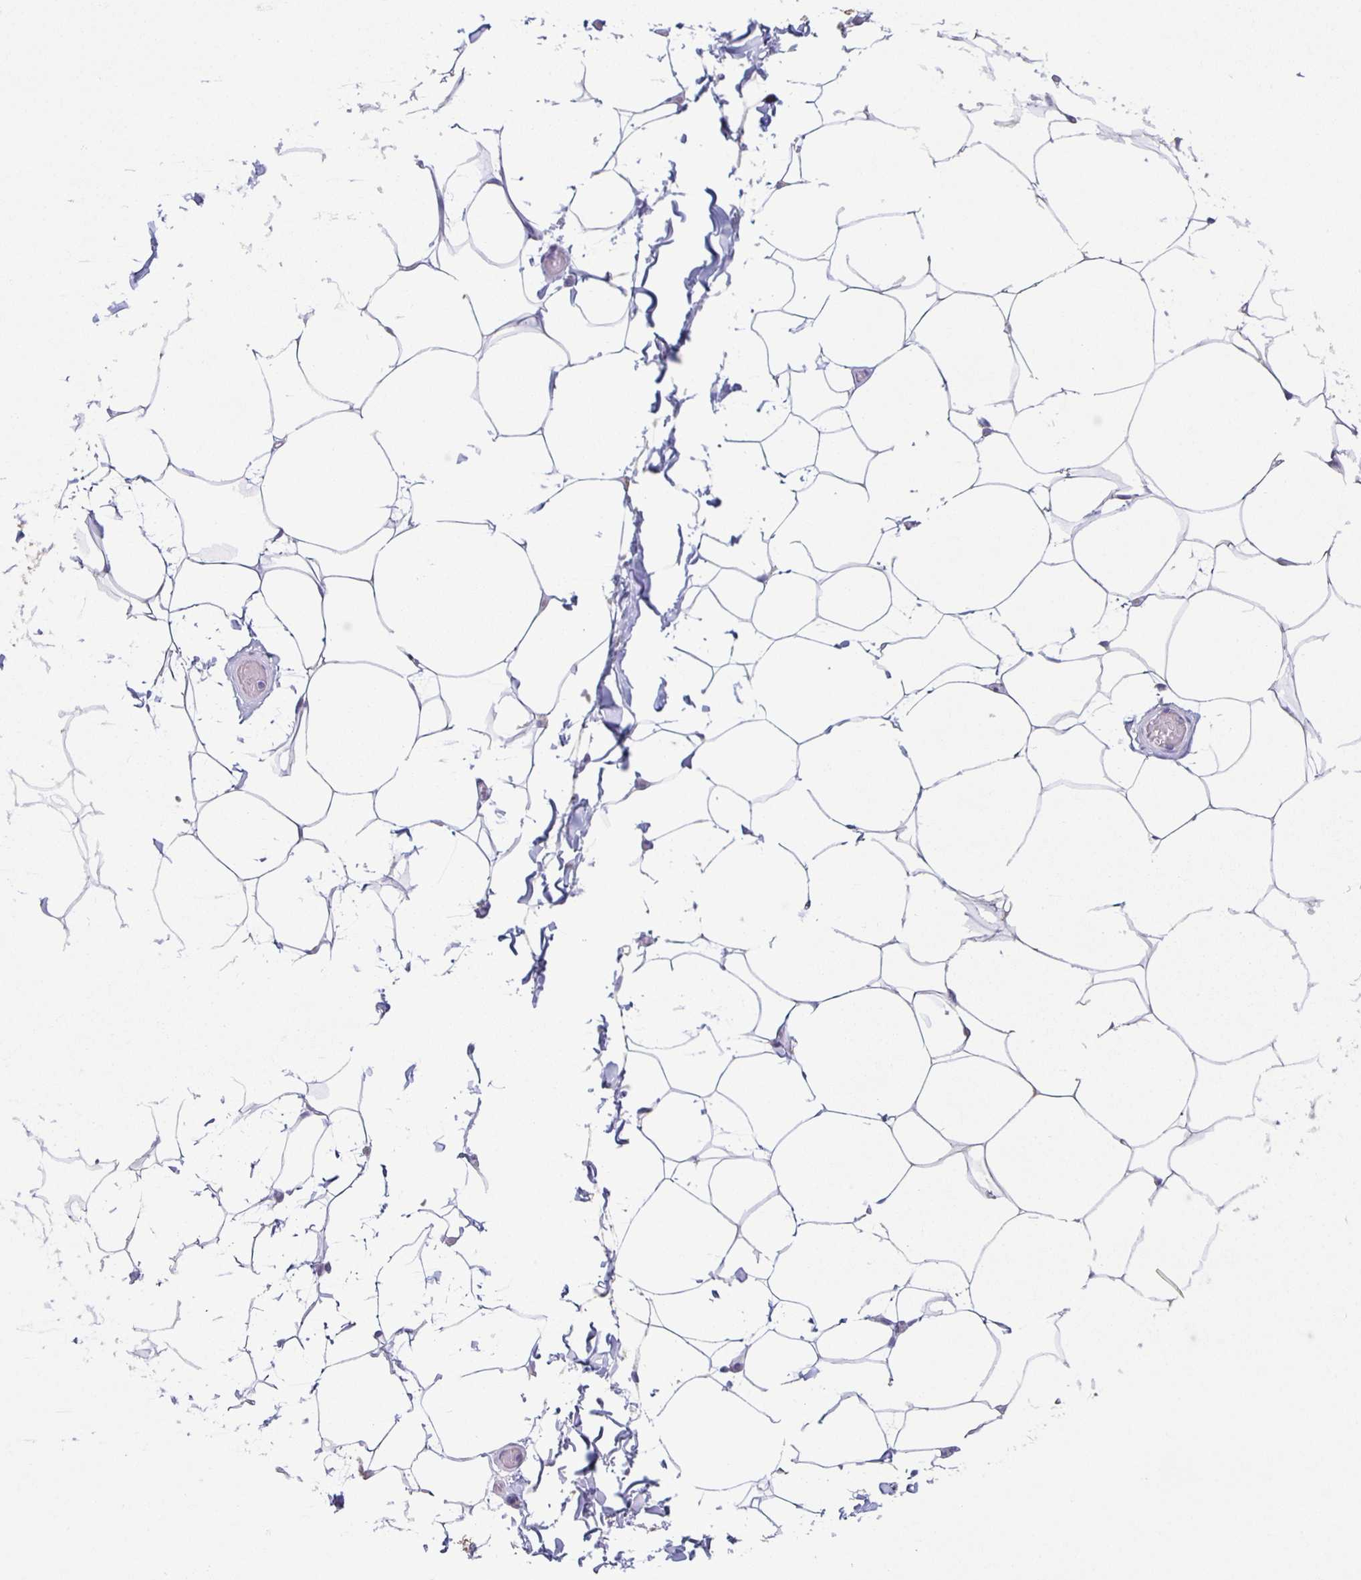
{"staining": {"intensity": "negative", "quantity": "none", "location": "none"}, "tissue": "adipose tissue", "cell_type": "Adipocytes", "image_type": "normal", "snomed": [{"axis": "morphology", "description": "Normal tissue, NOS"}, {"axis": "topography", "description": "Soft tissue"}, {"axis": "topography", "description": "Adipose tissue"}, {"axis": "topography", "description": "Vascular tissue"}, {"axis": "topography", "description": "Peripheral nerve tissue"}], "caption": "The histopathology image displays no significant expression in adipocytes of adipose tissue. (Stains: DAB immunohistochemistry with hematoxylin counter stain, Microscopy: brightfield microscopy at high magnification).", "gene": "TPPP", "patient": {"sex": "male", "age": 29}}